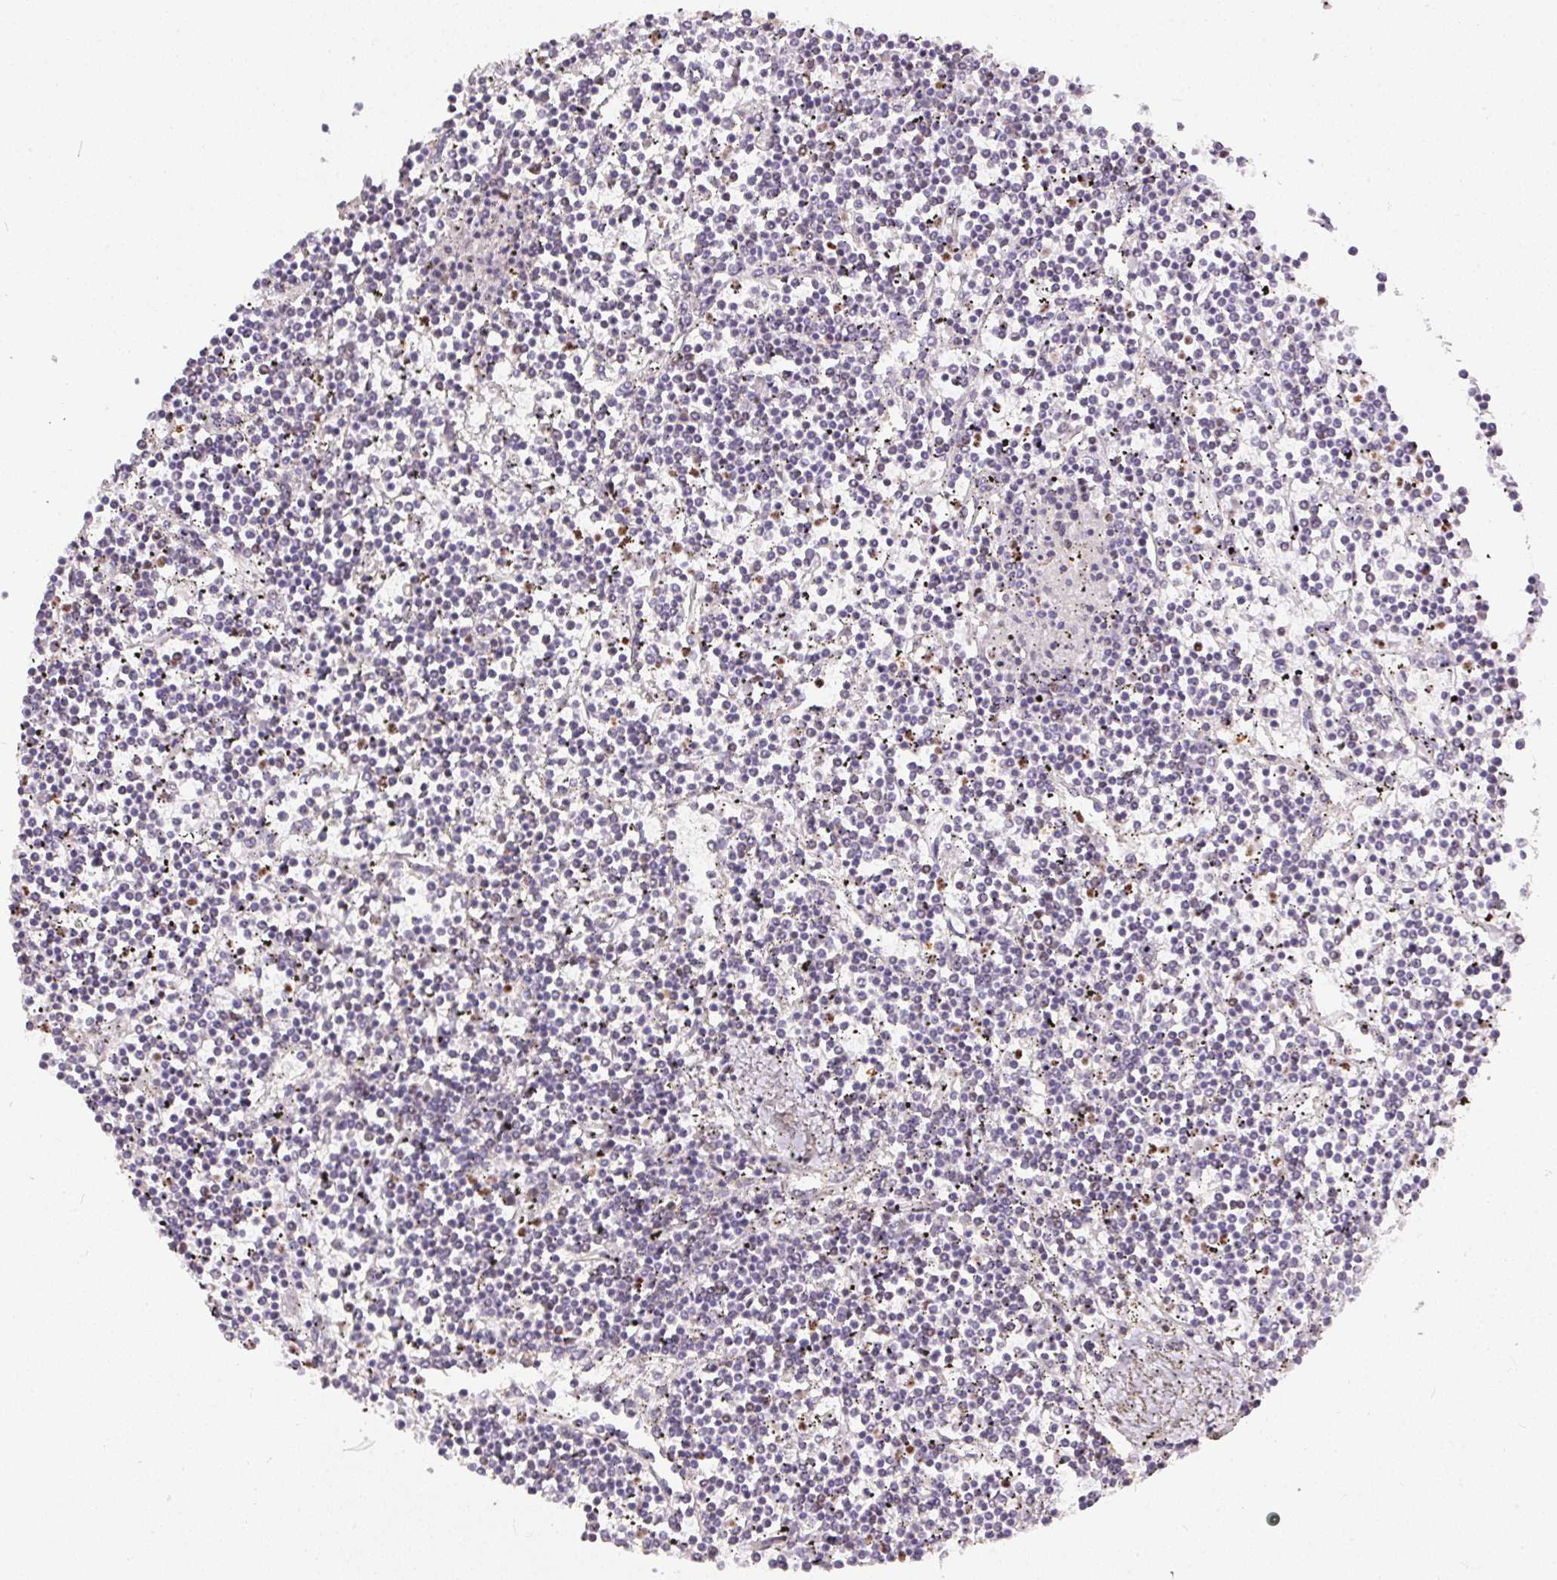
{"staining": {"intensity": "negative", "quantity": "none", "location": "none"}, "tissue": "lymphoma", "cell_type": "Tumor cells", "image_type": "cancer", "snomed": [{"axis": "morphology", "description": "Malignant lymphoma, non-Hodgkin's type, Low grade"}, {"axis": "topography", "description": "Spleen"}], "caption": "Tumor cells are negative for protein expression in human lymphoma.", "gene": "PAGE3", "patient": {"sex": "female", "age": 19}}